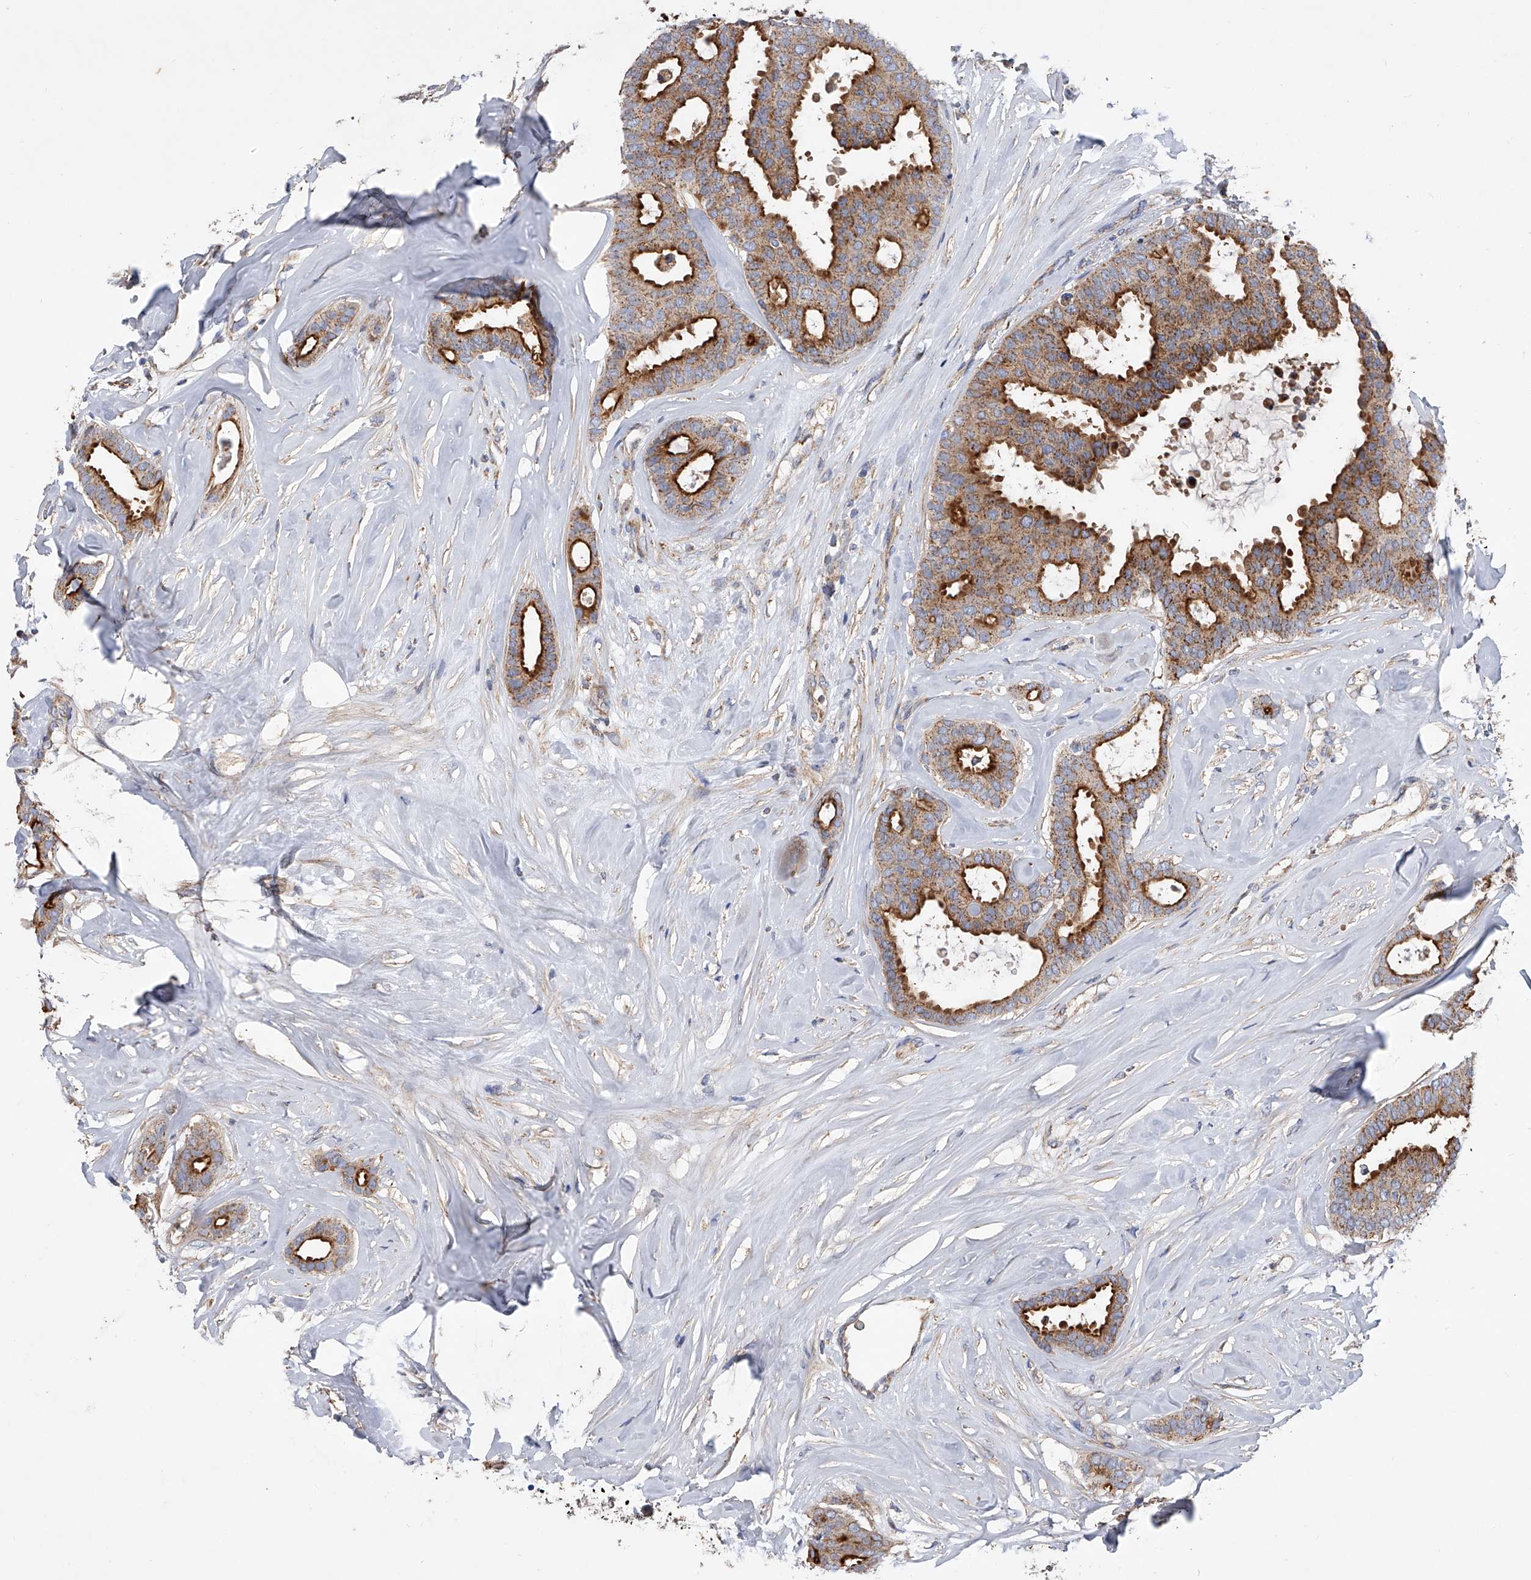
{"staining": {"intensity": "strong", "quantity": ">75%", "location": "cytoplasmic/membranous"}, "tissue": "breast cancer", "cell_type": "Tumor cells", "image_type": "cancer", "snomed": [{"axis": "morphology", "description": "Duct carcinoma"}, {"axis": "topography", "description": "Breast"}], "caption": "Immunohistochemistry (DAB) staining of human breast cancer exhibits strong cytoplasmic/membranous protein expression in about >75% of tumor cells. The staining is performed using DAB (3,3'-diaminobenzidine) brown chromogen to label protein expression. The nuclei are counter-stained blue using hematoxylin.", "gene": "PDSS2", "patient": {"sex": "female", "age": 75}}